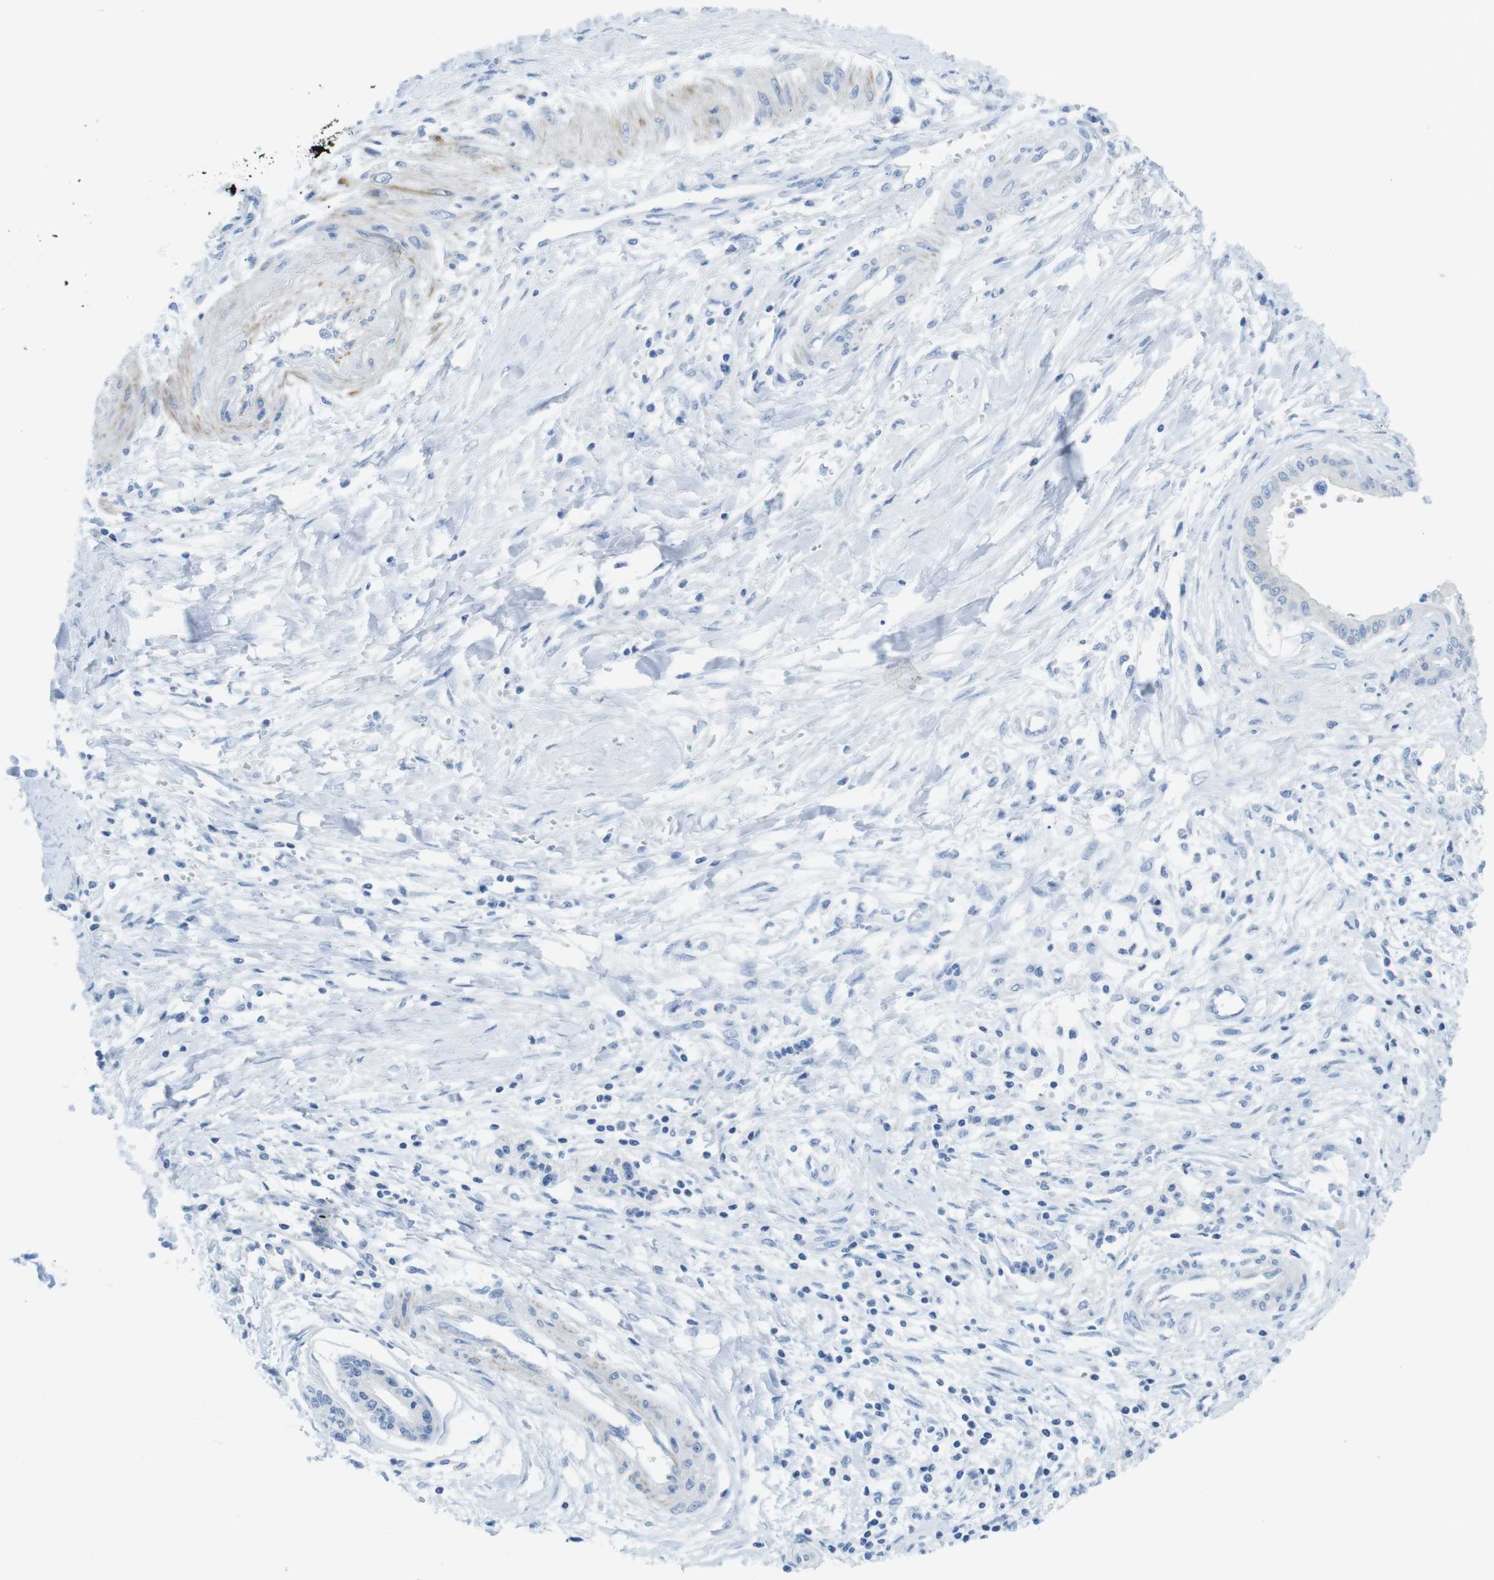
{"staining": {"intensity": "negative", "quantity": "none", "location": "none"}, "tissue": "pancreatic cancer", "cell_type": "Tumor cells", "image_type": "cancer", "snomed": [{"axis": "morphology", "description": "Adenocarcinoma, NOS"}, {"axis": "topography", "description": "Pancreas"}], "caption": "The immunohistochemistry photomicrograph has no significant expression in tumor cells of pancreatic cancer tissue. The staining is performed using DAB brown chromogen with nuclei counter-stained in using hematoxylin.", "gene": "ASIC5", "patient": {"sex": "male", "age": 56}}